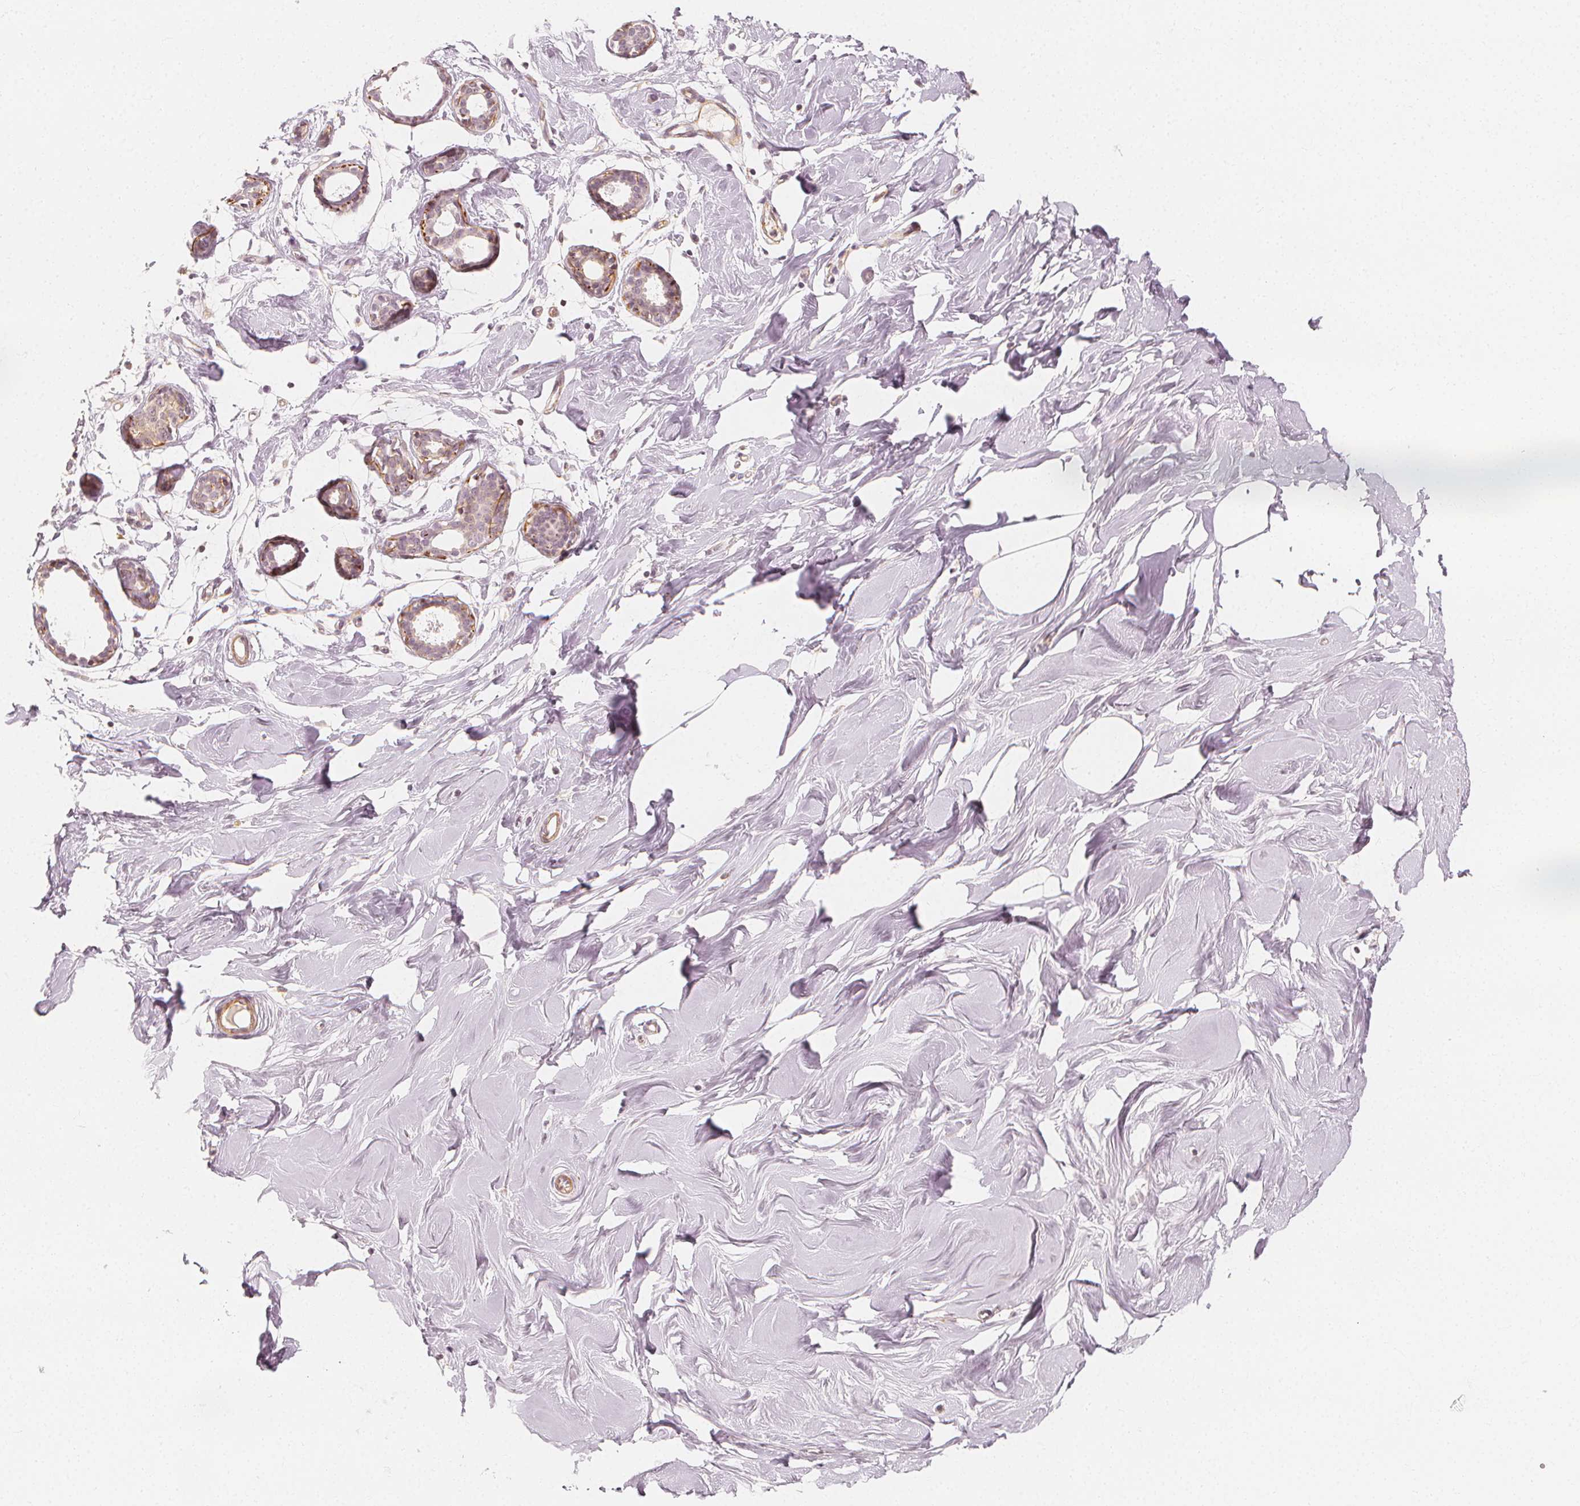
{"staining": {"intensity": "negative", "quantity": "none", "location": "none"}, "tissue": "breast", "cell_type": "Adipocytes", "image_type": "normal", "snomed": [{"axis": "morphology", "description": "Normal tissue, NOS"}, {"axis": "topography", "description": "Breast"}], "caption": "Immunohistochemistry histopathology image of benign breast: breast stained with DAB reveals no significant protein expression in adipocytes.", "gene": "ARHGAP26", "patient": {"sex": "female", "age": 27}}